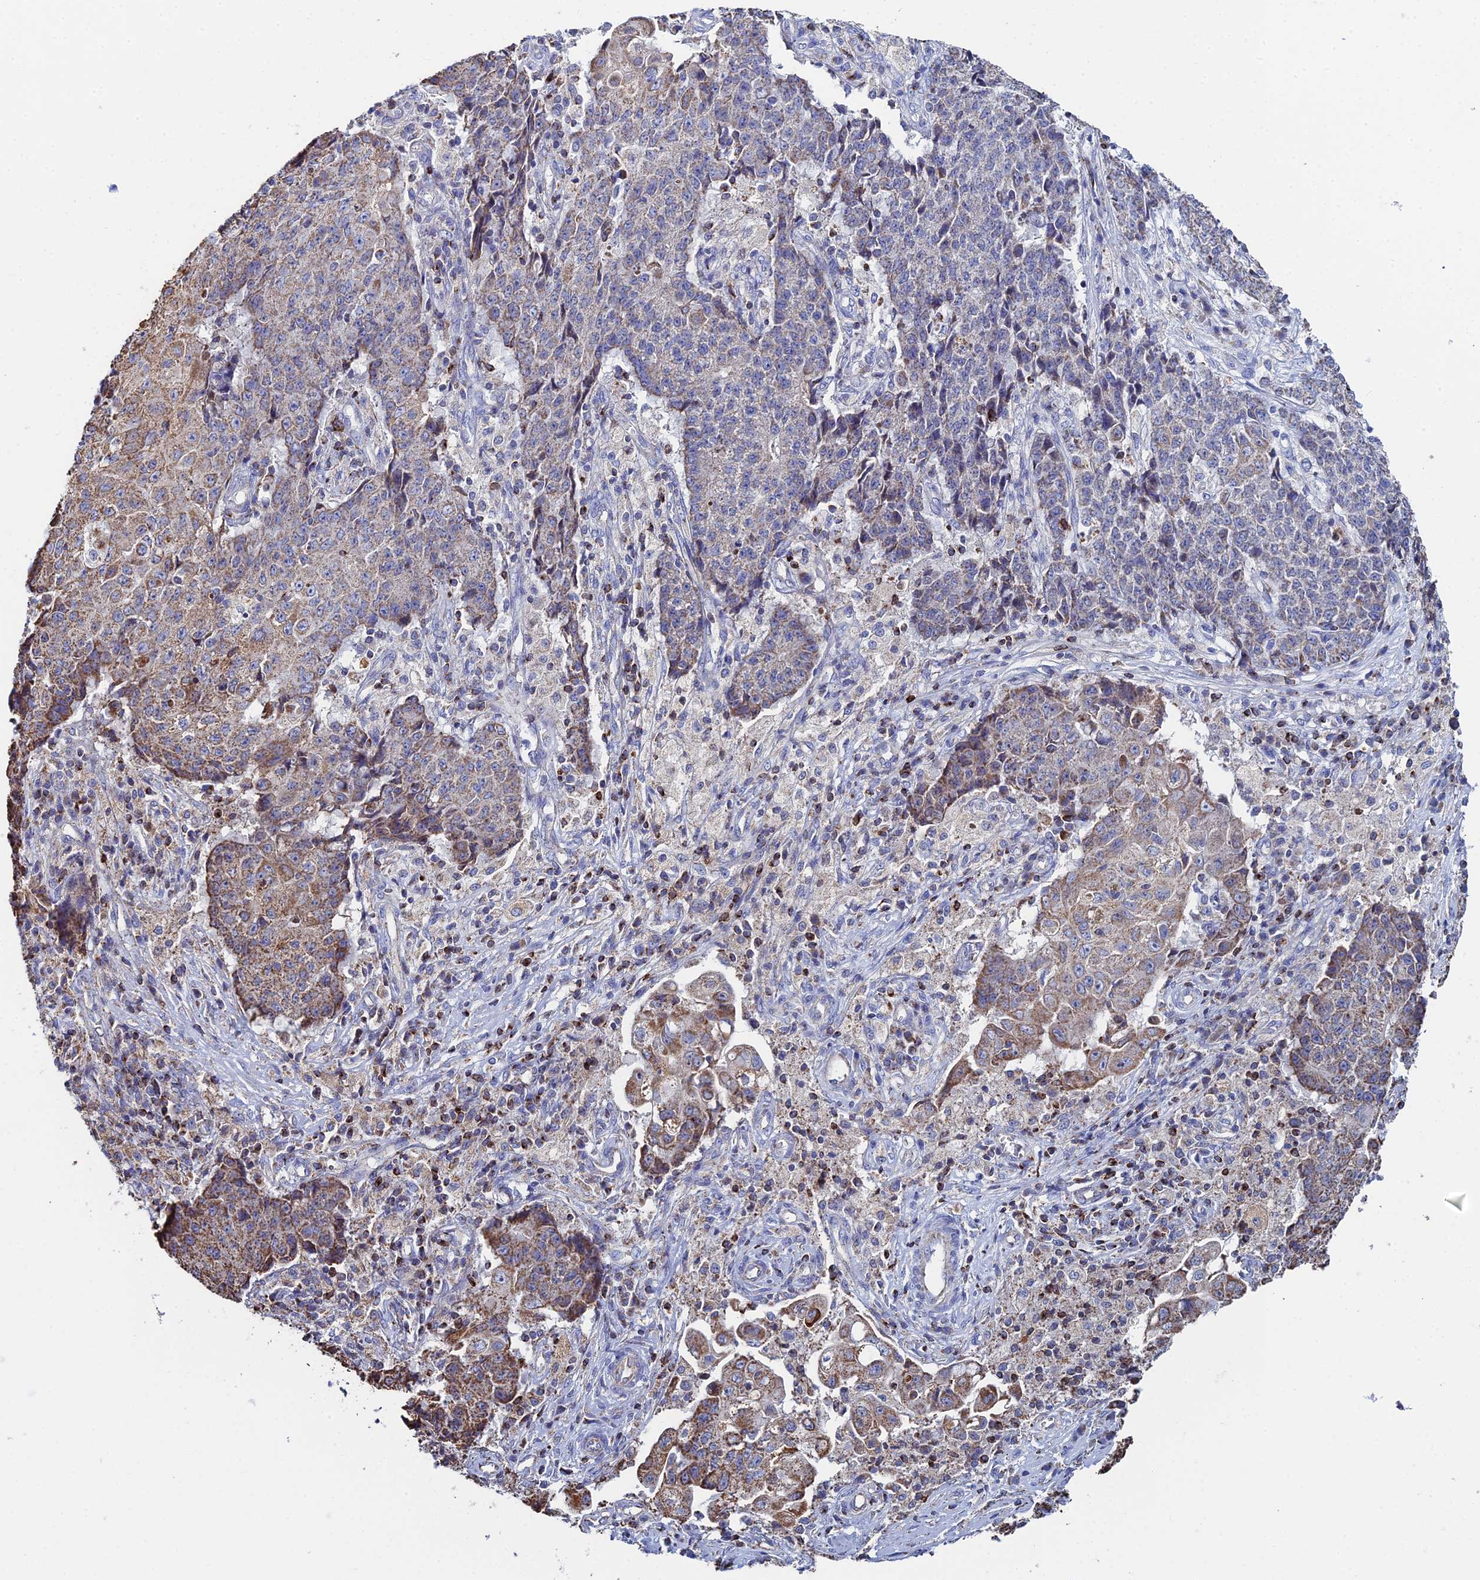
{"staining": {"intensity": "moderate", "quantity": "<25%", "location": "cytoplasmic/membranous"}, "tissue": "ovarian cancer", "cell_type": "Tumor cells", "image_type": "cancer", "snomed": [{"axis": "morphology", "description": "Carcinoma, endometroid"}, {"axis": "topography", "description": "Ovary"}], "caption": "DAB immunohistochemical staining of ovarian cancer (endometroid carcinoma) demonstrates moderate cytoplasmic/membranous protein staining in about <25% of tumor cells.", "gene": "SPOCK2", "patient": {"sex": "female", "age": 42}}